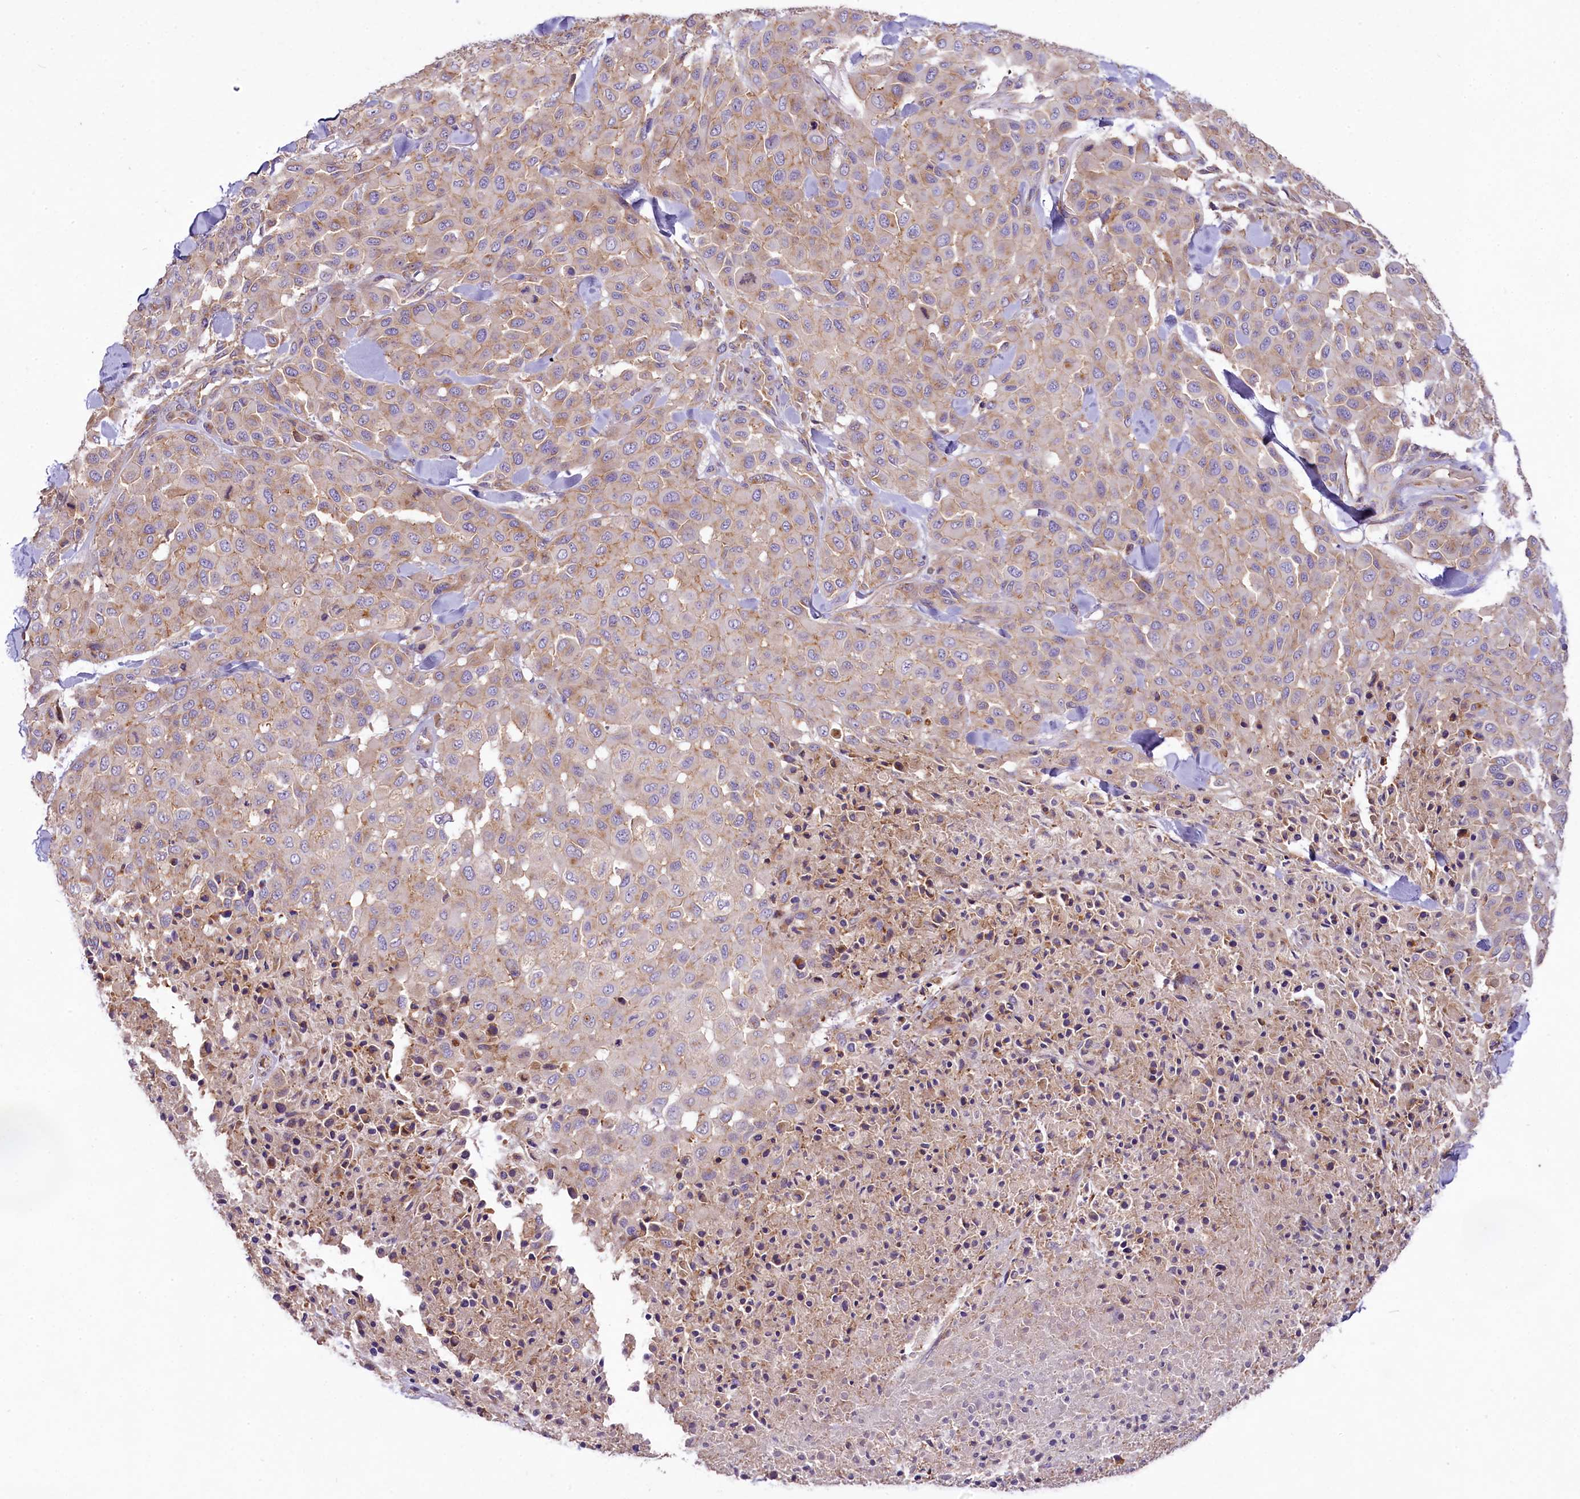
{"staining": {"intensity": "negative", "quantity": "none", "location": "none"}, "tissue": "melanoma", "cell_type": "Tumor cells", "image_type": "cancer", "snomed": [{"axis": "morphology", "description": "Malignant melanoma, Metastatic site"}, {"axis": "topography", "description": "Skin"}], "caption": "Melanoma stained for a protein using immunohistochemistry exhibits no staining tumor cells.", "gene": "PEMT", "patient": {"sex": "female", "age": 81}}